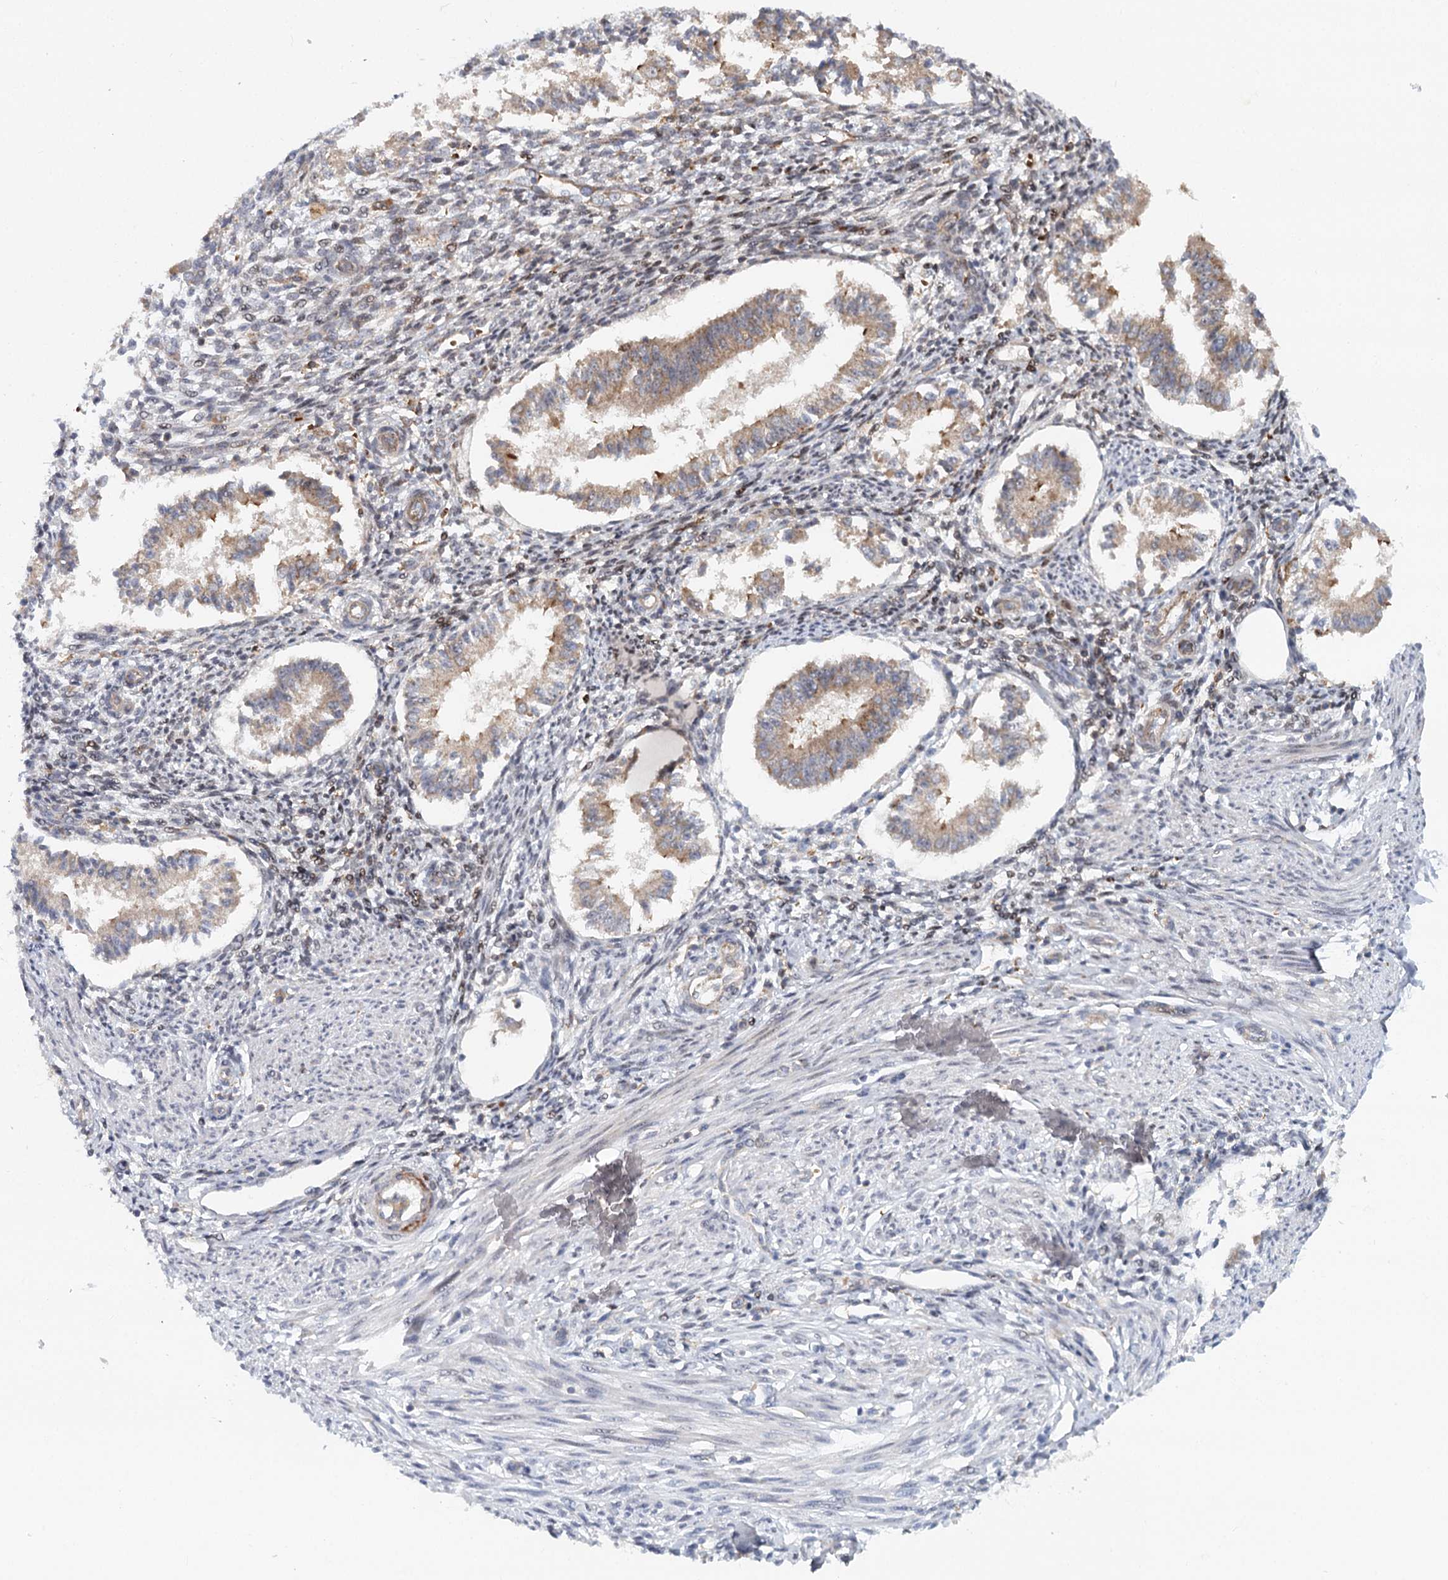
{"staining": {"intensity": "weak", "quantity": "<25%", "location": "cytoplasmic/membranous"}, "tissue": "endometrium", "cell_type": "Cells in endometrial stroma", "image_type": "normal", "snomed": [{"axis": "morphology", "description": "Normal tissue, NOS"}, {"axis": "topography", "description": "Uterus"}, {"axis": "topography", "description": "Endometrium"}], "caption": "Histopathology image shows no protein expression in cells in endometrial stroma of normal endometrium. The staining was performed using DAB to visualize the protein expression in brown, while the nuclei were stained in blue with hematoxylin (Magnification: 20x).", "gene": "RNF111", "patient": {"sex": "female", "age": 48}}